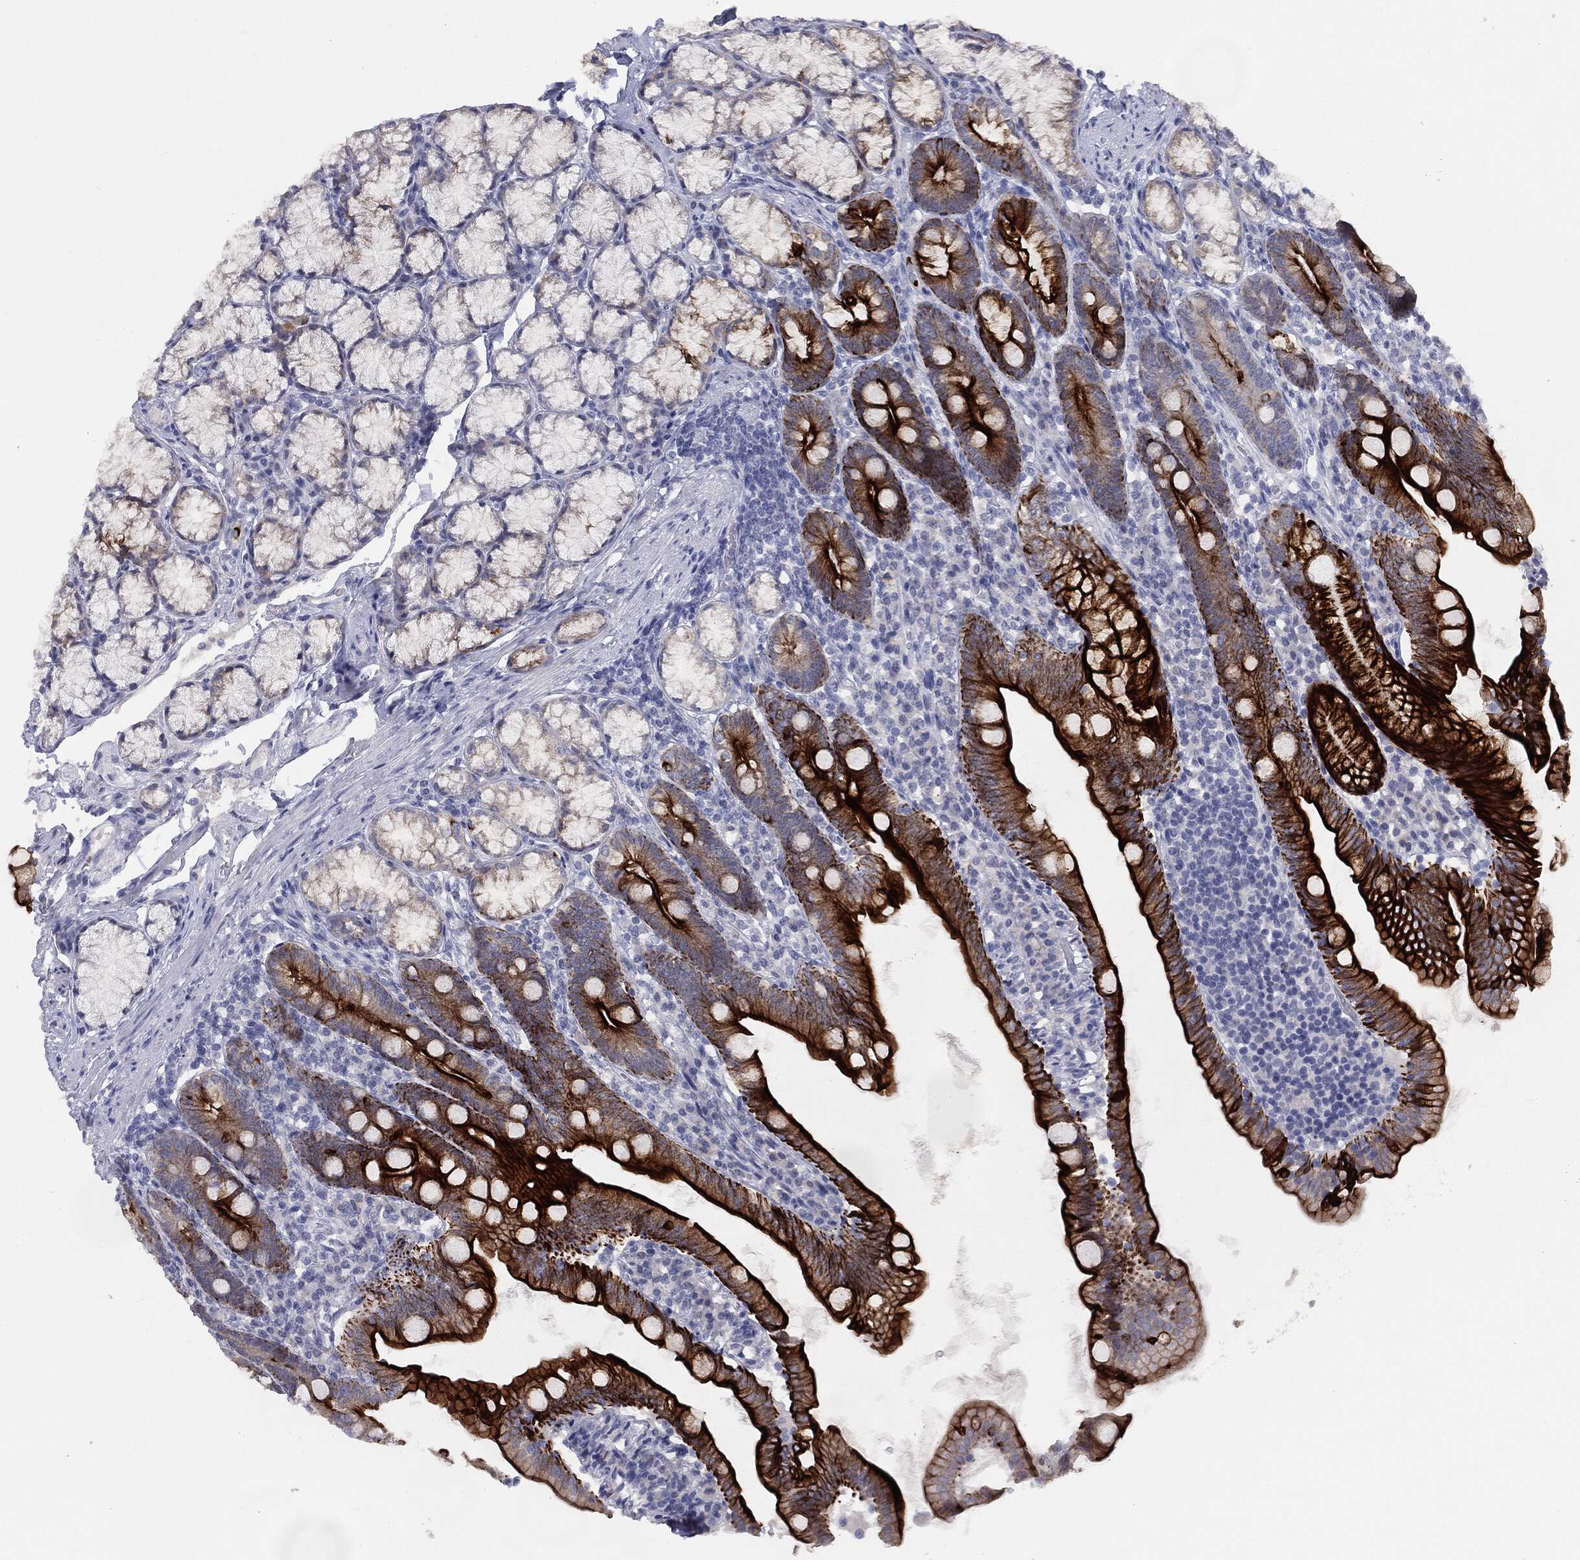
{"staining": {"intensity": "strong", "quantity": ">75%", "location": "cytoplasmic/membranous"}, "tissue": "duodenum", "cell_type": "Glandular cells", "image_type": "normal", "snomed": [{"axis": "morphology", "description": "Normal tissue, NOS"}, {"axis": "topography", "description": "Duodenum"}], "caption": "High-power microscopy captured an immunohistochemistry image of normal duodenum, revealing strong cytoplasmic/membranous expression in approximately >75% of glandular cells. The protein is stained brown, and the nuclei are stained in blue (DAB (3,3'-diaminobenzidine) IHC with brightfield microscopy, high magnification).", "gene": "MUC1", "patient": {"sex": "female", "age": 67}}